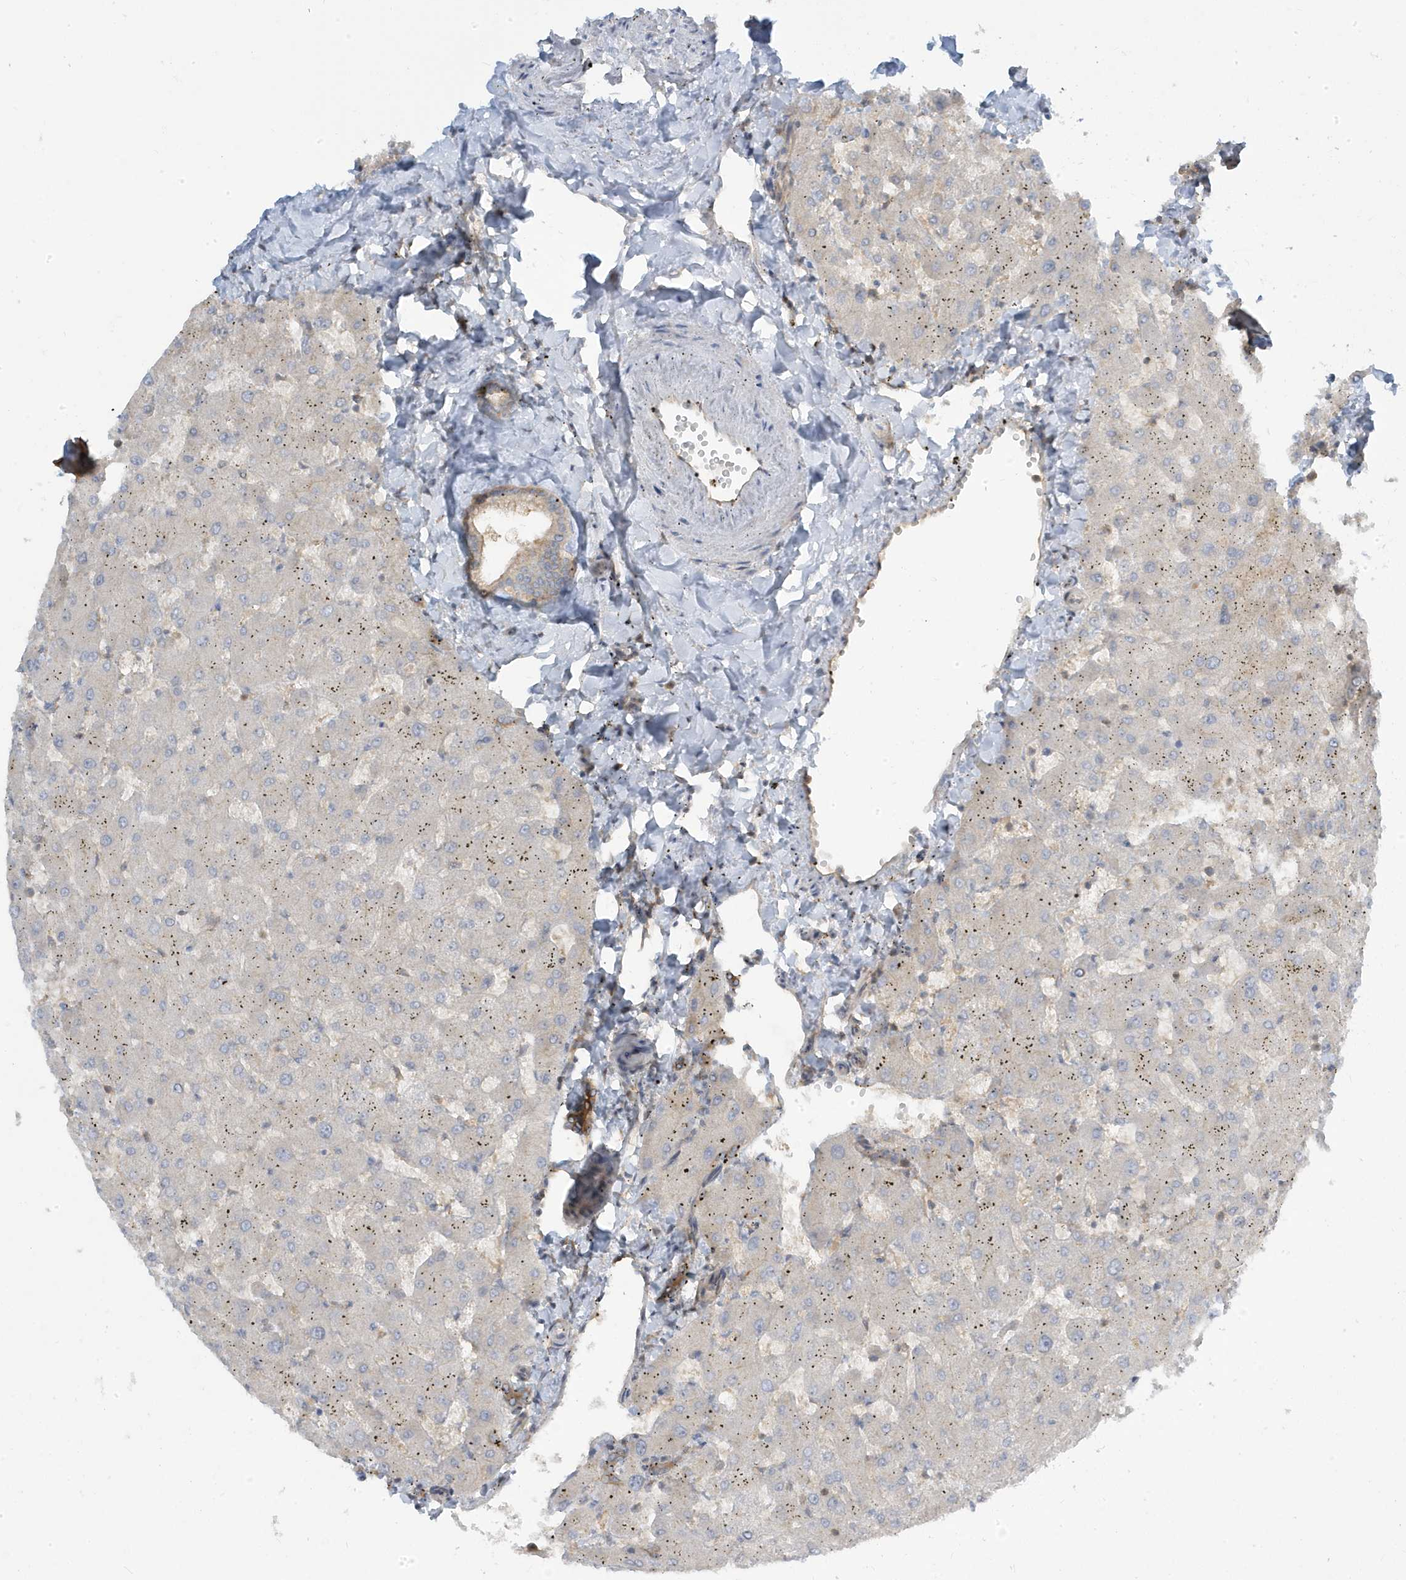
{"staining": {"intensity": "moderate", "quantity": "25%-75%", "location": "cytoplasmic/membranous"}, "tissue": "liver", "cell_type": "Cholangiocytes", "image_type": "normal", "snomed": [{"axis": "morphology", "description": "Normal tissue, NOS"}, {"axis": "topography", "description": "Liver"}], "caption": "High-power microscopy captured an immunohistochemistry (IHC) histopathology image of unremarkable liver, revealing moderate cytoplasmic/membranous positivity in about 25%-75% of cholangiocytes. (IHC, brightfield microscopy, high magnification).", "gene": "STAM", "patient": {"sex": "female", "age": 63}}